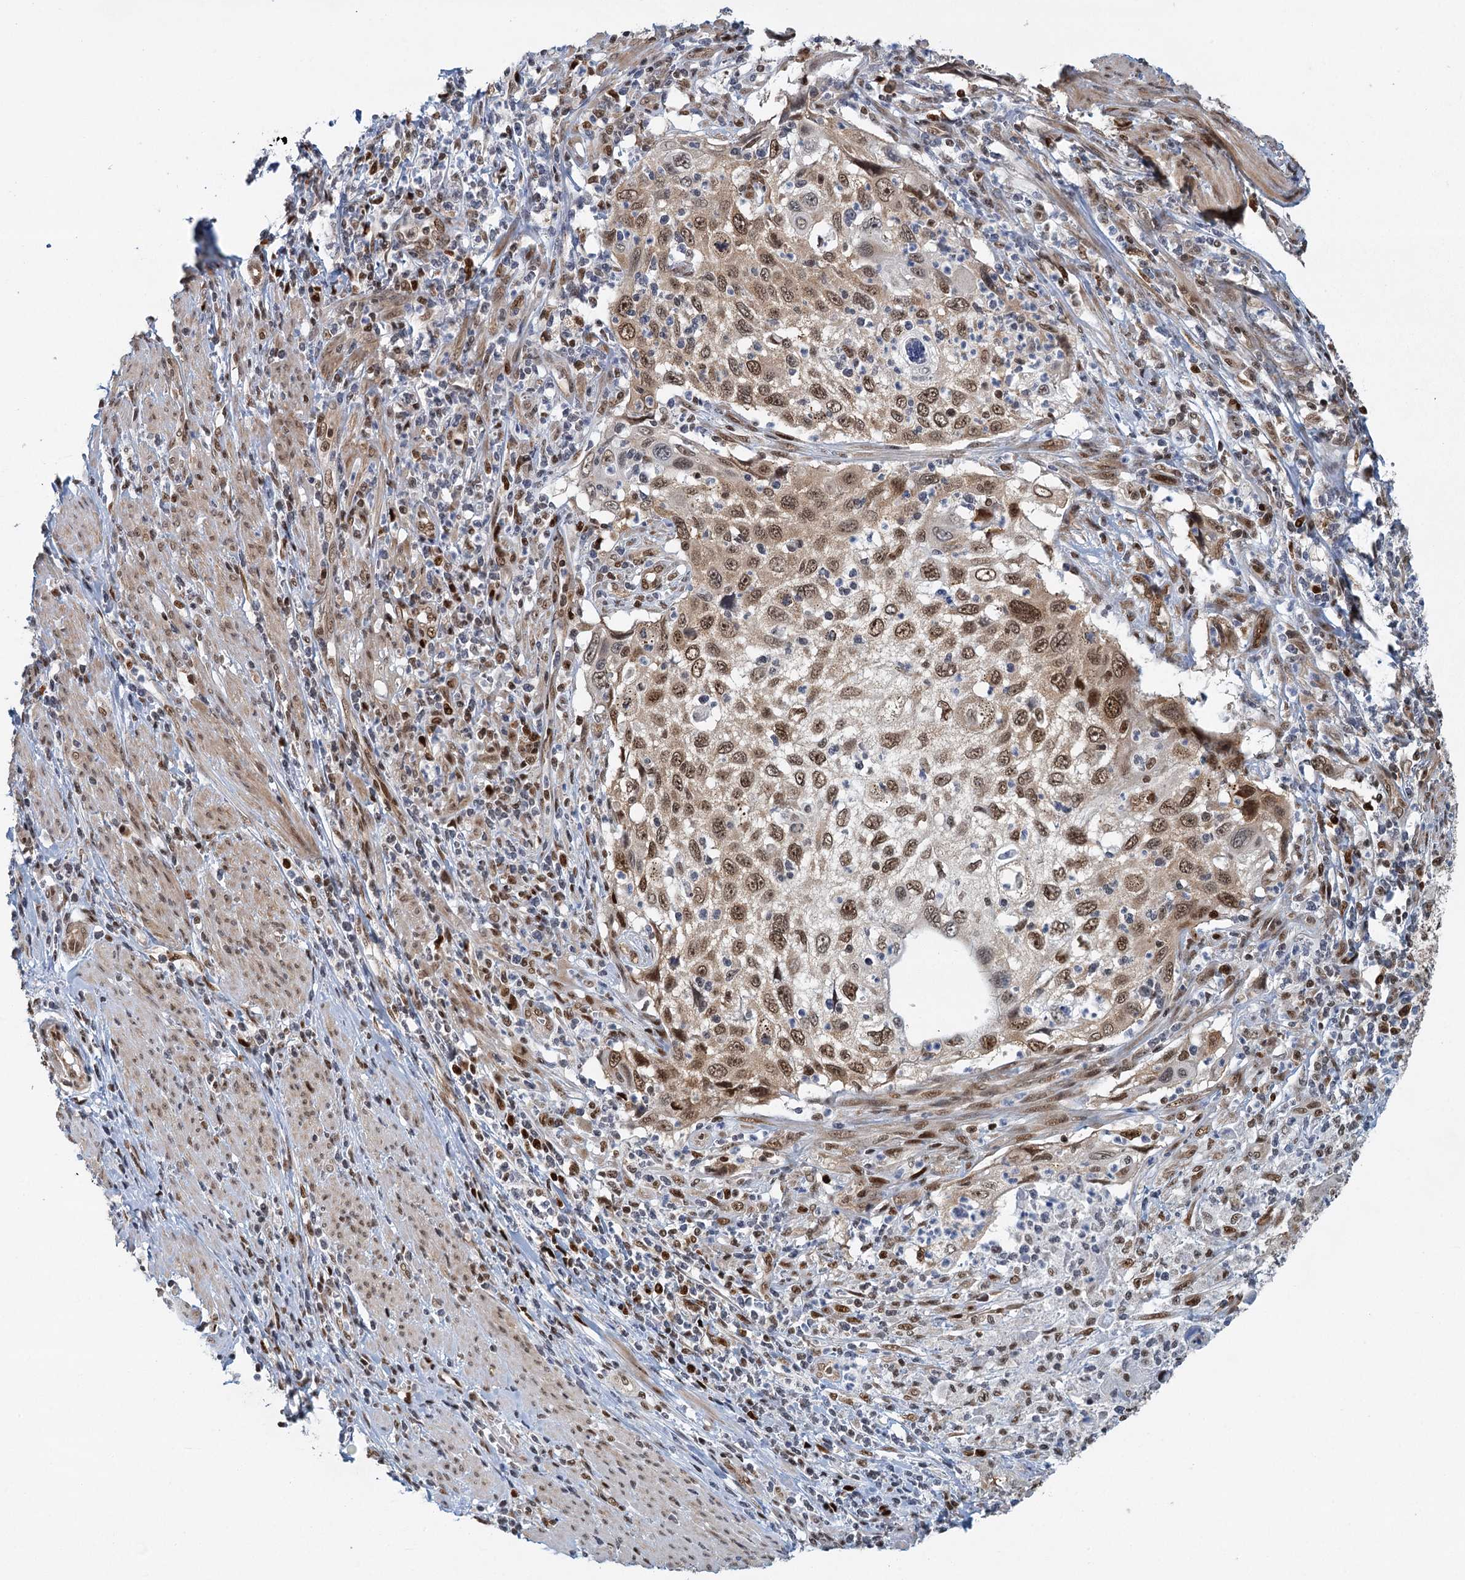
{"staining": {"intensity": "moderate", "quantity": ">75%", "location": "cytoplasmic/membranous,nuclear"}, "tissue": "cervical cancer", "cell_type": "Tumor cells", "image_type": "cancer", "snomed": [{"axis": "morphology", "description": "Squamous cell carcinoma, NOS"}, {"axis": "topography", "description": "Cervix"}], "caption": "Cervical squamous cell carcinoma was stained to show a protein in brown. There is medium levels of moderate cytoplasmic/membranous and nuclear staining in about >75% of tumor cells.", "gene": "GPATCH11", "patient": {"sex": "female", "age": 70}}